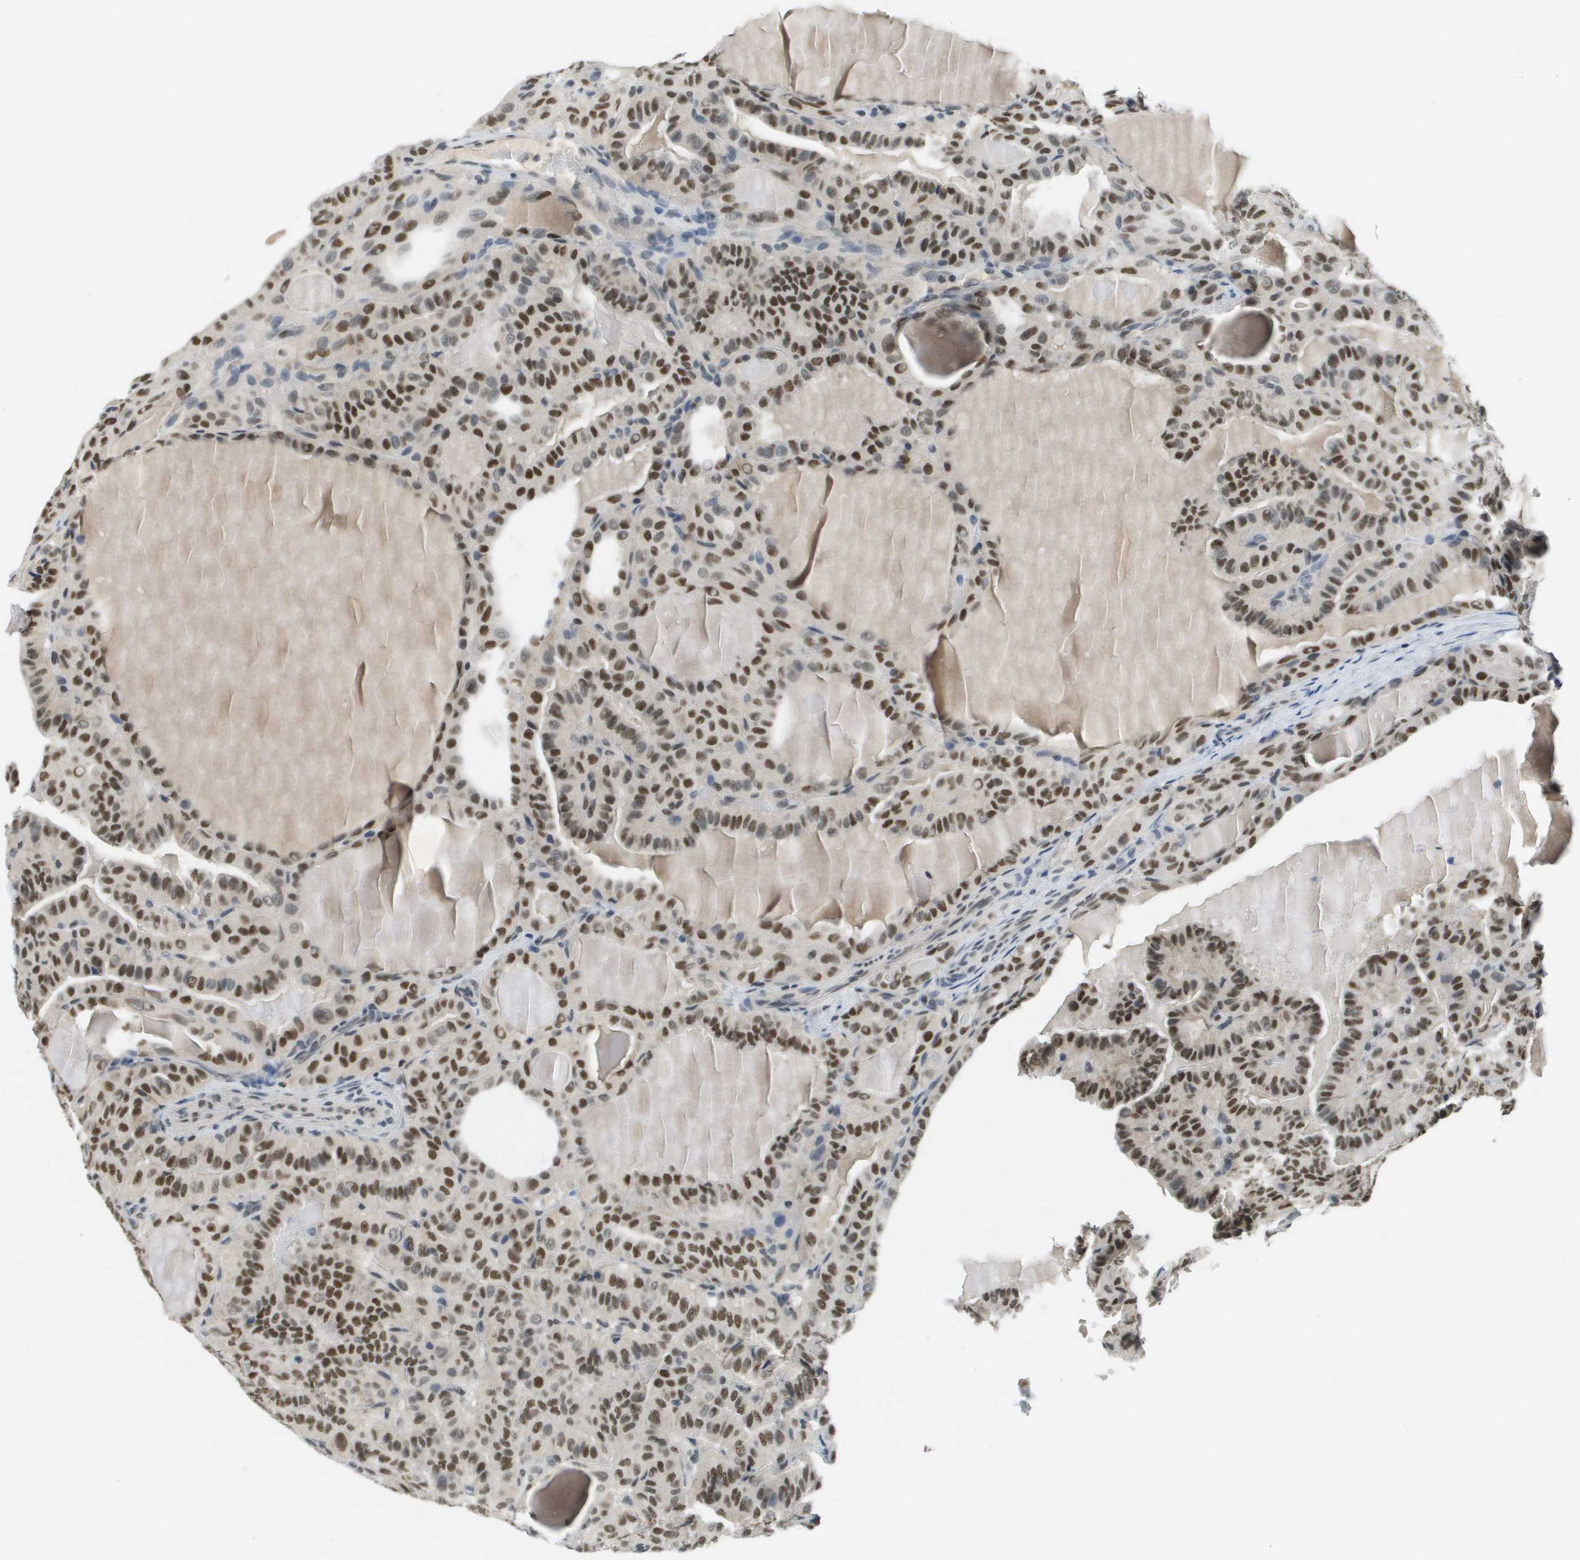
{"staining": {"intensity": "strong", "quantity": ">75%", "location": "nuclear"}, "tissue": "thyroid cancer", "cell_type": "Tumor cells", "image_type": "cancer", "snomed": [{"axis": "morphology", "description": "Papillary adenocarcinoma, NOS"}, {"axis": "topography", "description": "Thyroid gland"}], "caption": "Thyroid cancer (papillary adenocarcinoma) stained with IHC exhibits strong nuclear staining in approximately >75% of tumor cells.", "gene": "CBX5", "patient": {"sex": "male", "age": 77}}